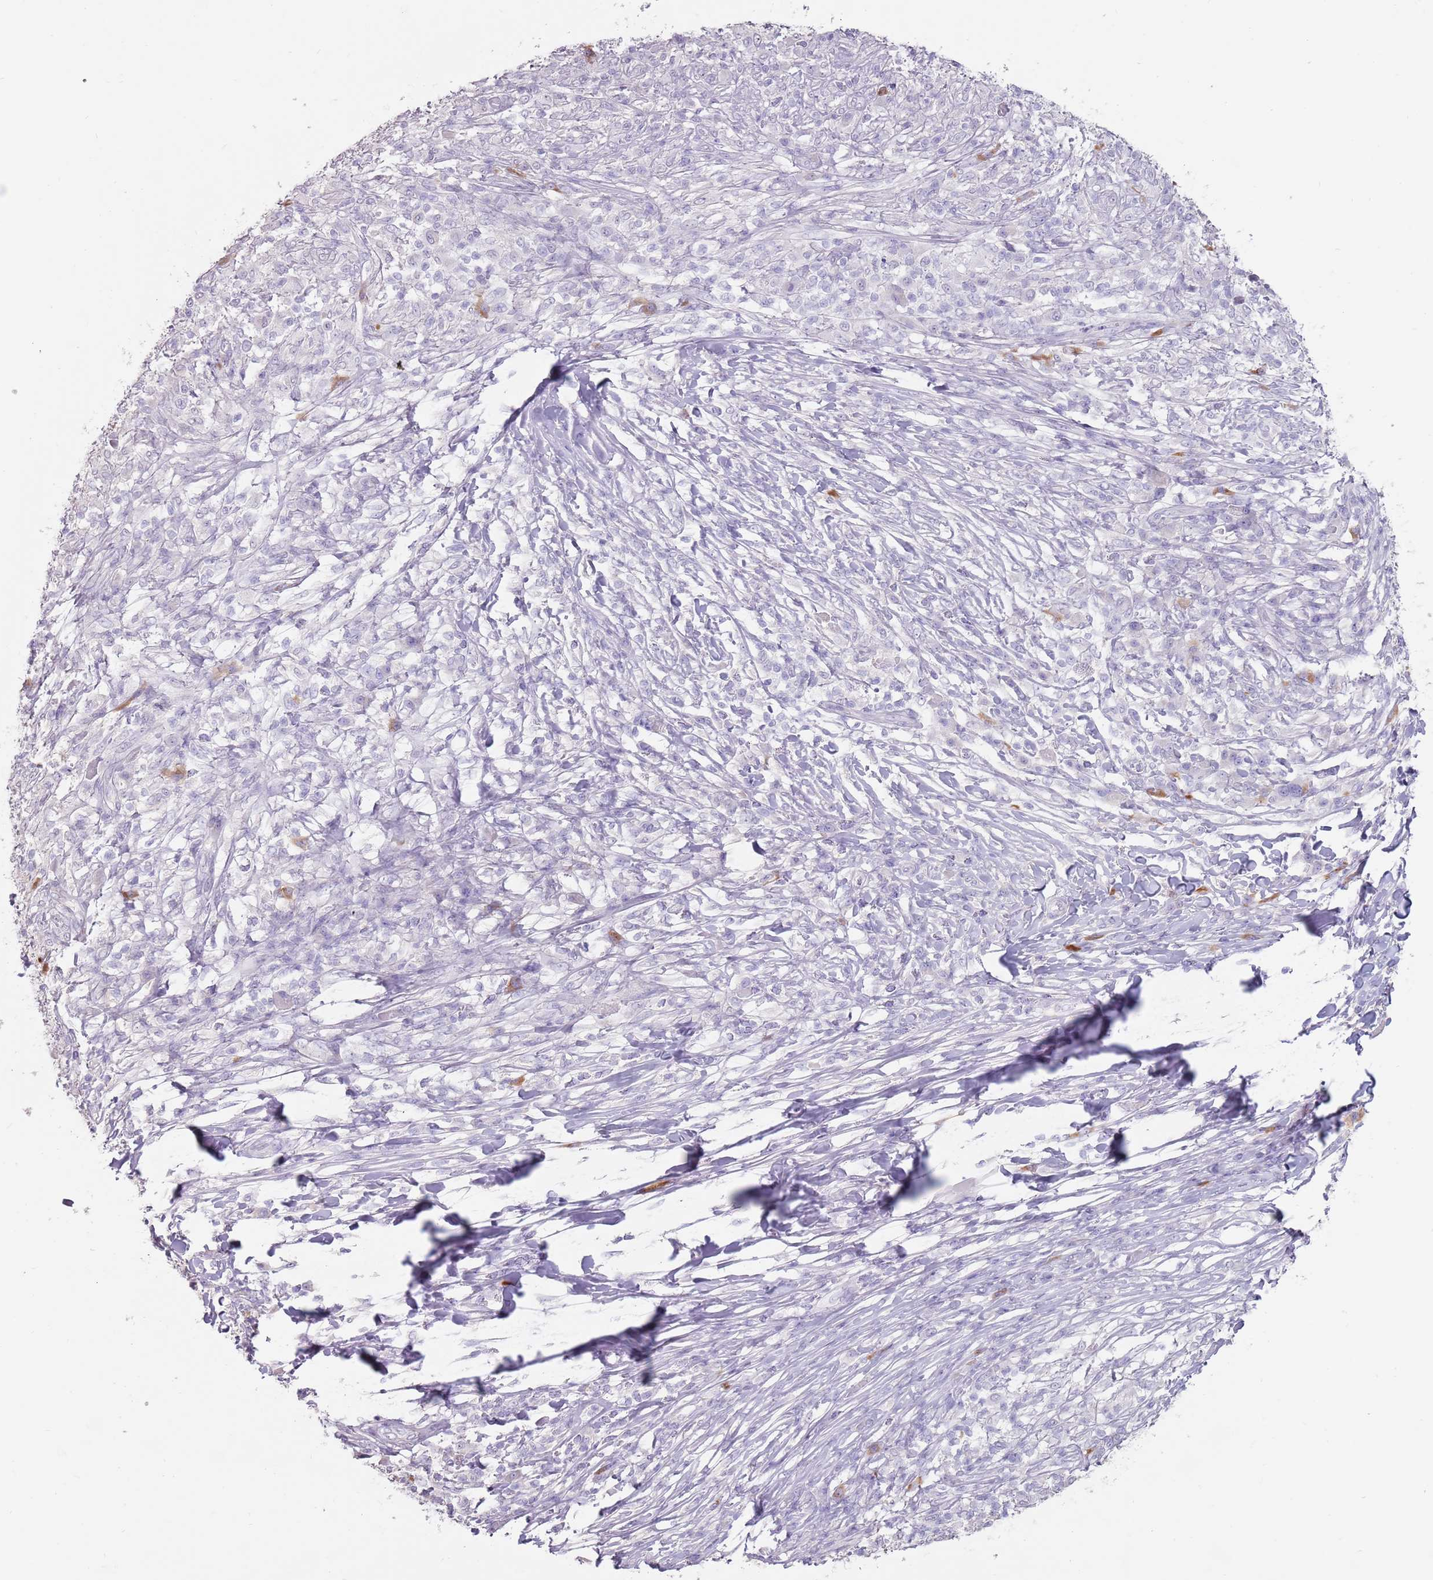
{"staining": {"intensity": "negative", "quantity": "none", "location": "none"}, "tissue": "melanoma", "cell_type": "Tumor cells", "image_type": "cancer", "snomed": [{"axis": "morphology", "description": "Malignant melanoma, NOS"}, {"axis": "topography", "description": "Skin"}], "caption": "High magnification brightfield microscopy of malignant melanoma stained with DAB (3,3'-diaminobenzidine) (brown) and counterstained with hematoxylin (blue): tumor cells show no significant expression.", "gene": "STYK1", "patient": {"sex": "male", "age": 66}}